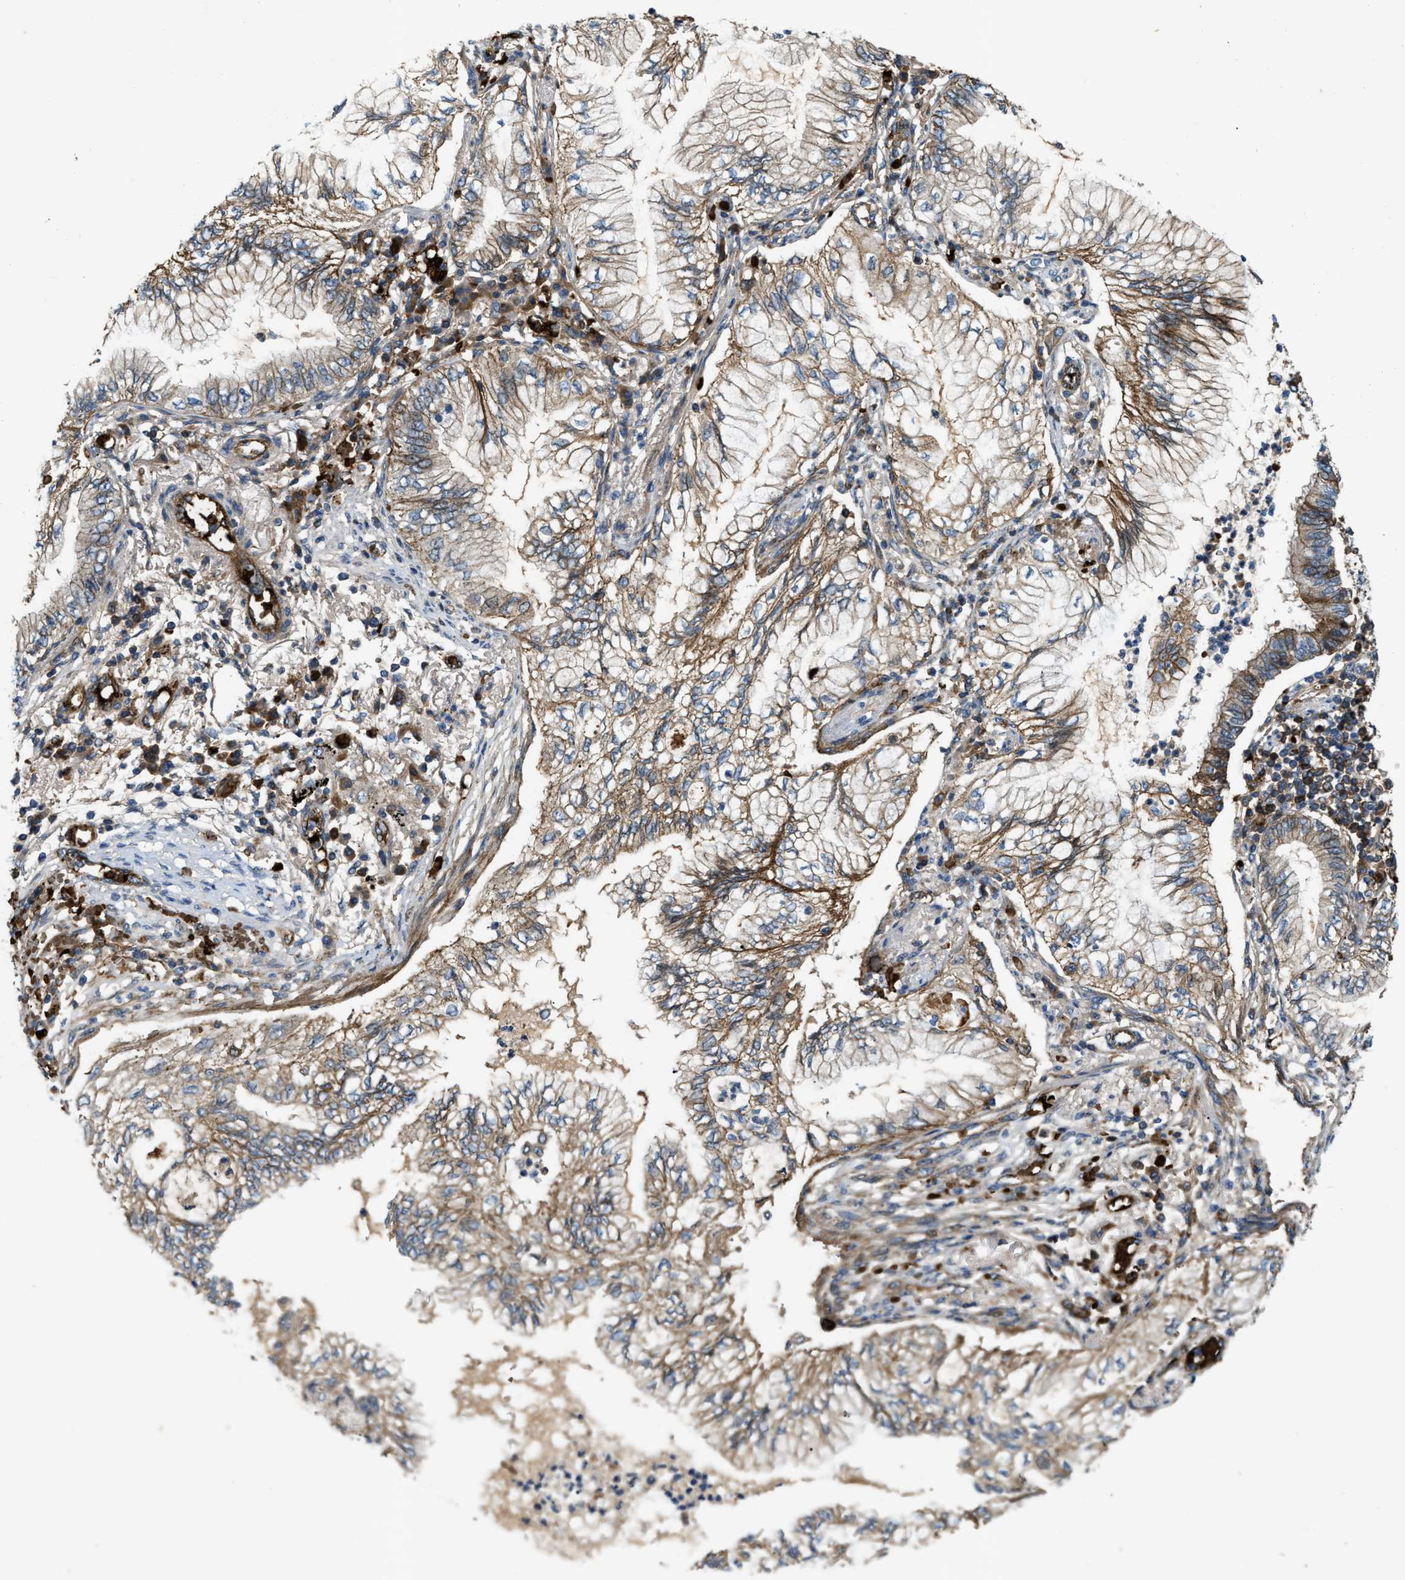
{"staining": {"intensity": "moderate", "quantity": ">75%", "location": "cytoplasmic/membranous"}, "tissue": "lung cancer", "cell_type": "Tumor cells", "image_type": "cancer", "snomed": [{"axis": "morphology", "description": "Normal tissue, NOS"}, {"axis": "morphology", "description": "Adenocarcinoma, NOS"}, {"axis": "topography", "description": "Bronchus"}, {"axis": "topography", "description": "Lung"}], "caption": "This is an image of immunohistochemistry staining of adenocarcinoma (lung), which shows moderate staining in the cytoplasmic/membranous of tumor cells.", "gene": "ERC1", "patient": {"sex": "female", "age": 70}}